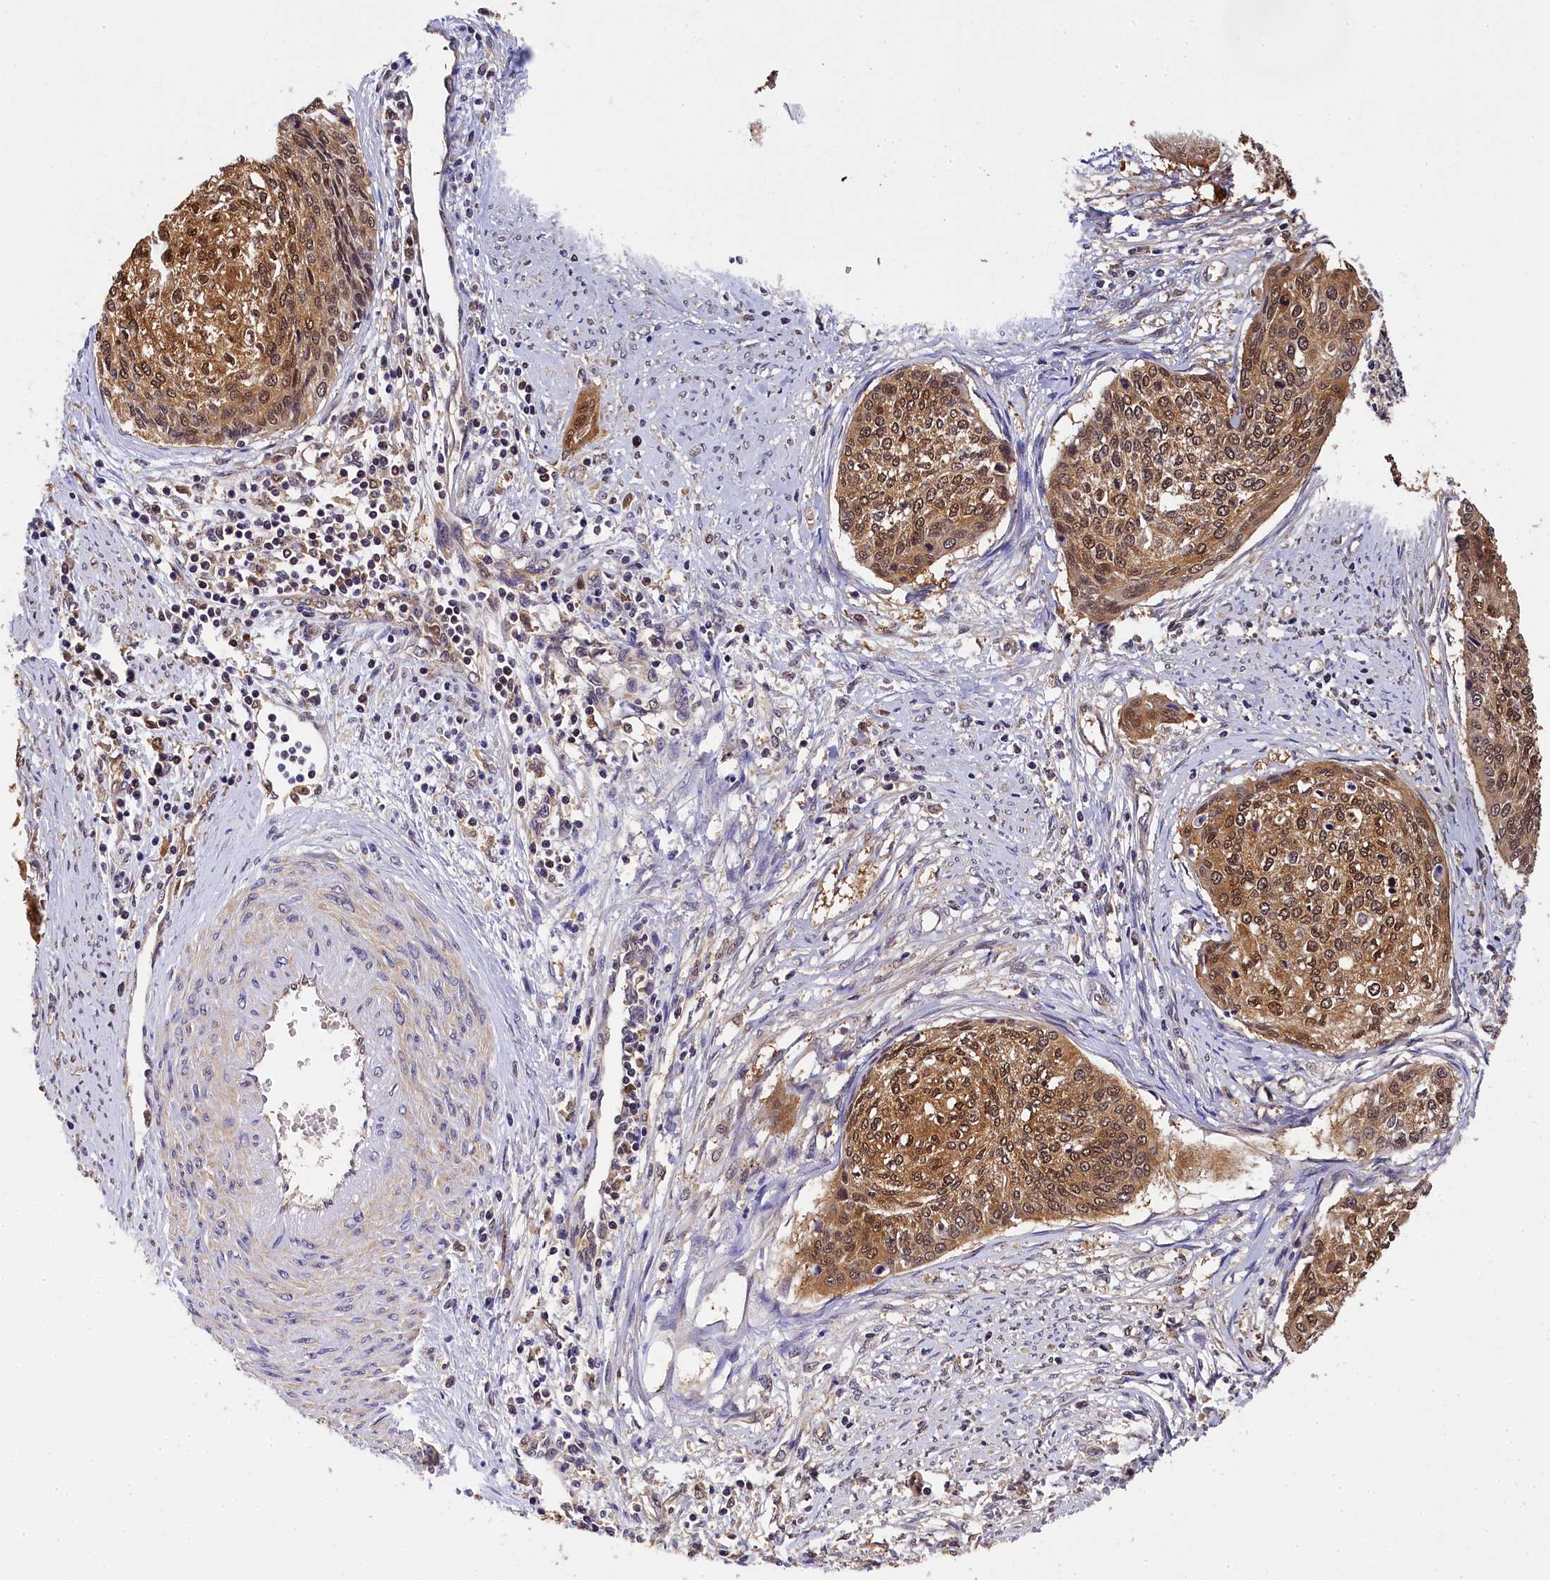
{"staining": {"intensity": "moderate", "quantity": ">75%", "location": "cytoplasmic/membranous,nuclear"}, "tissue": "cervical cancer", "cell_type": "Tumor cells", "image_type": "cancer", "snomed": [{"axis": "morphology", "description": "Squamous cell carcinoma, NOS"}, {"axis": "topography", "description": "Cervix"}], "caption": "This is an image of immunohistochemistry staining of cervical squamous cell carcinoma, which shows moderate positivity in the cytoplasmic/membranous and nuclear of tumor cells.", "gene": "EIF6", "patient": {"sex": "female", "age": 37}}